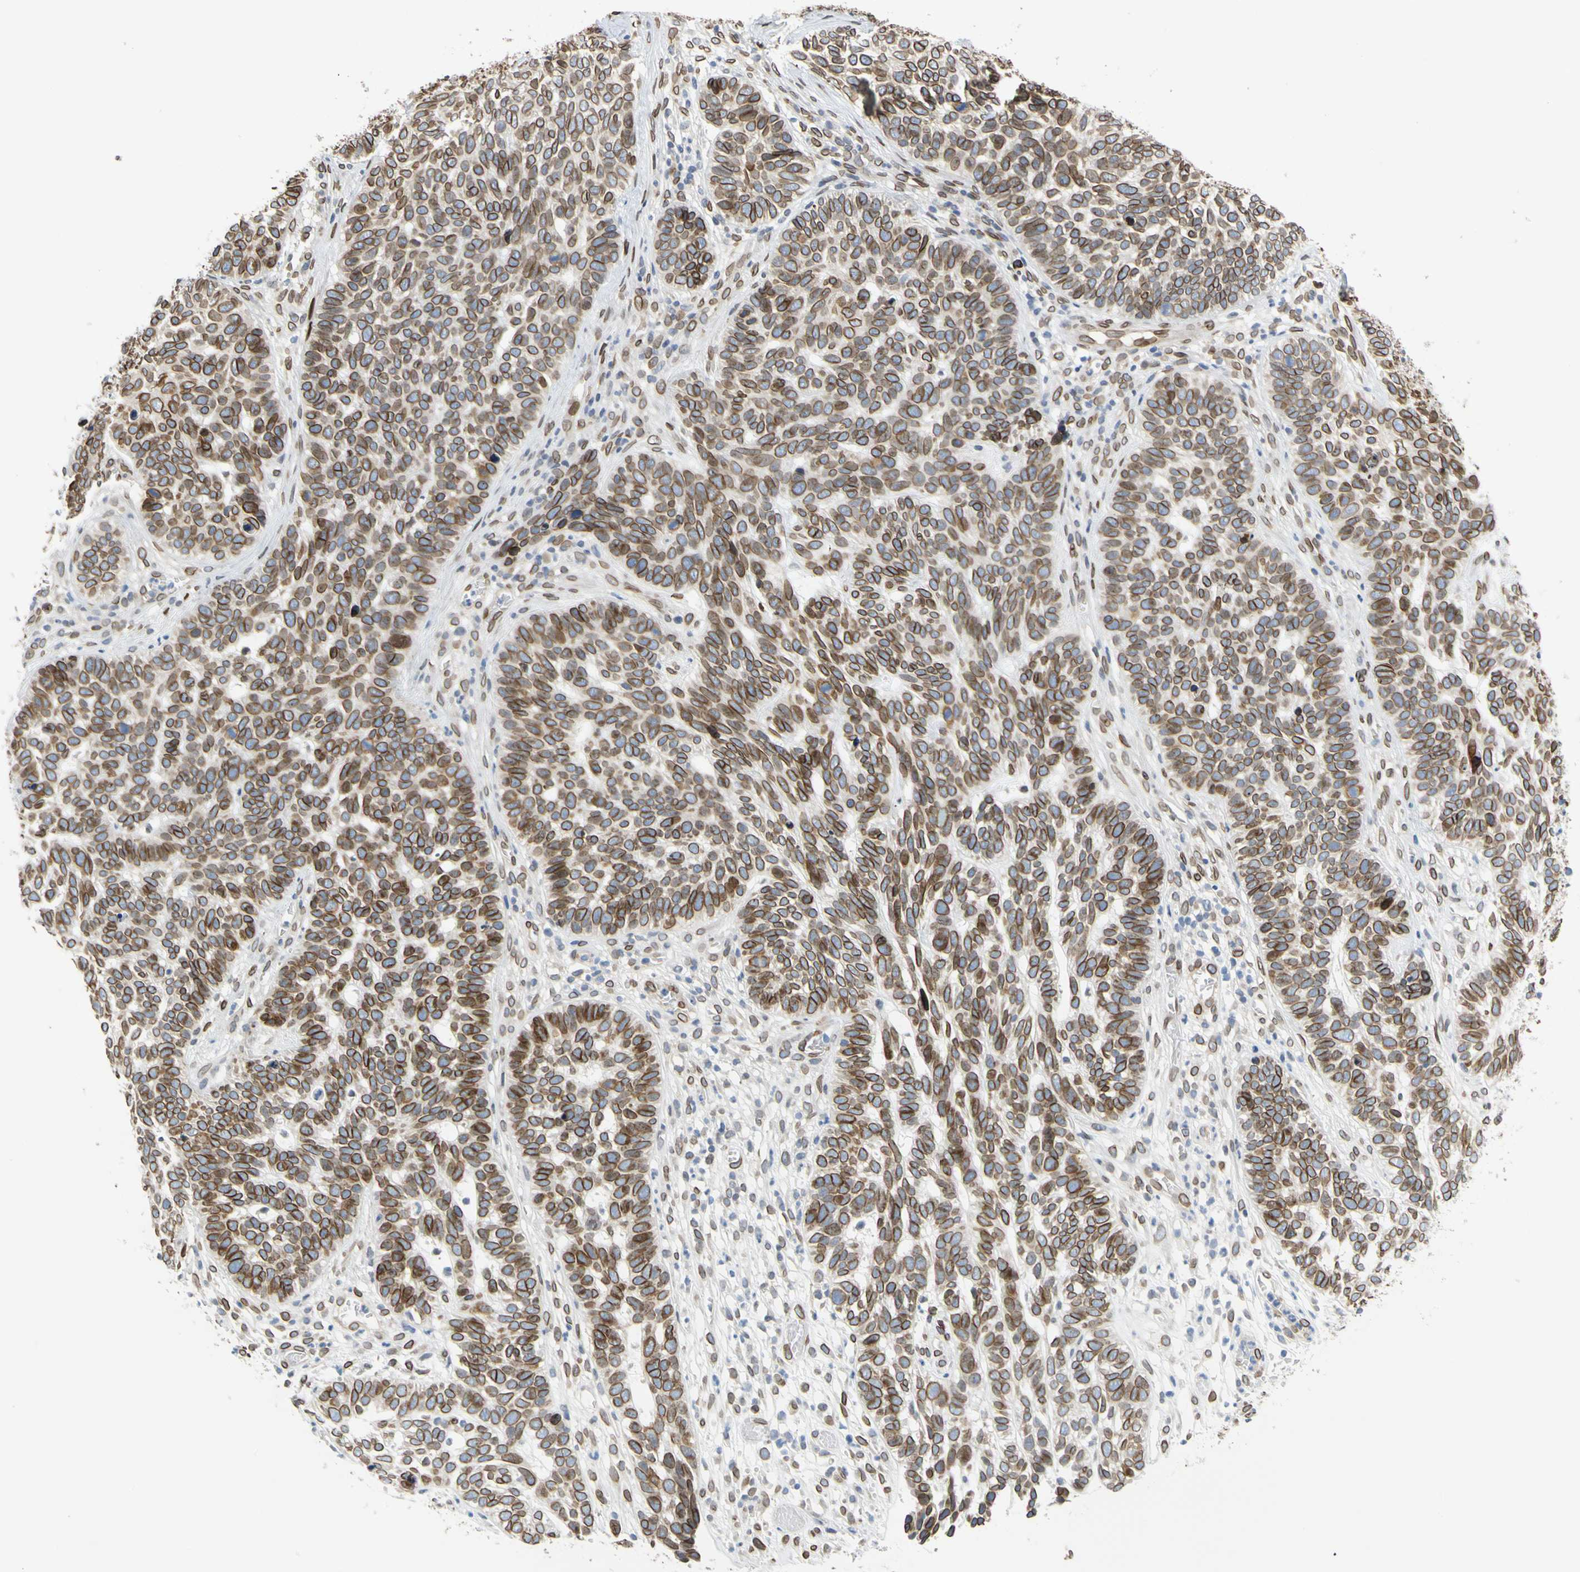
{"staining": {"intensity": "strong", "quantity": ">75%", "location": "cytoplasmic/membranous,nuclear"}, "tissue": "skin cancer", "cell_type": "Tumor cells", "image_type": "cancer", "snomed": [{"axis": "morphology", "description": "Basal cell carcinoma"}, {"axis": "topography", "description": "Skin"}], "caption": "Tumor cells show high levels of strong cytoplasmic/membranous and nuclear positivity in approximately >75% of cells in human skin basal cell carcinoma.", "gene": "SUN1", "patient": {"sex": "male", "age": 87}}